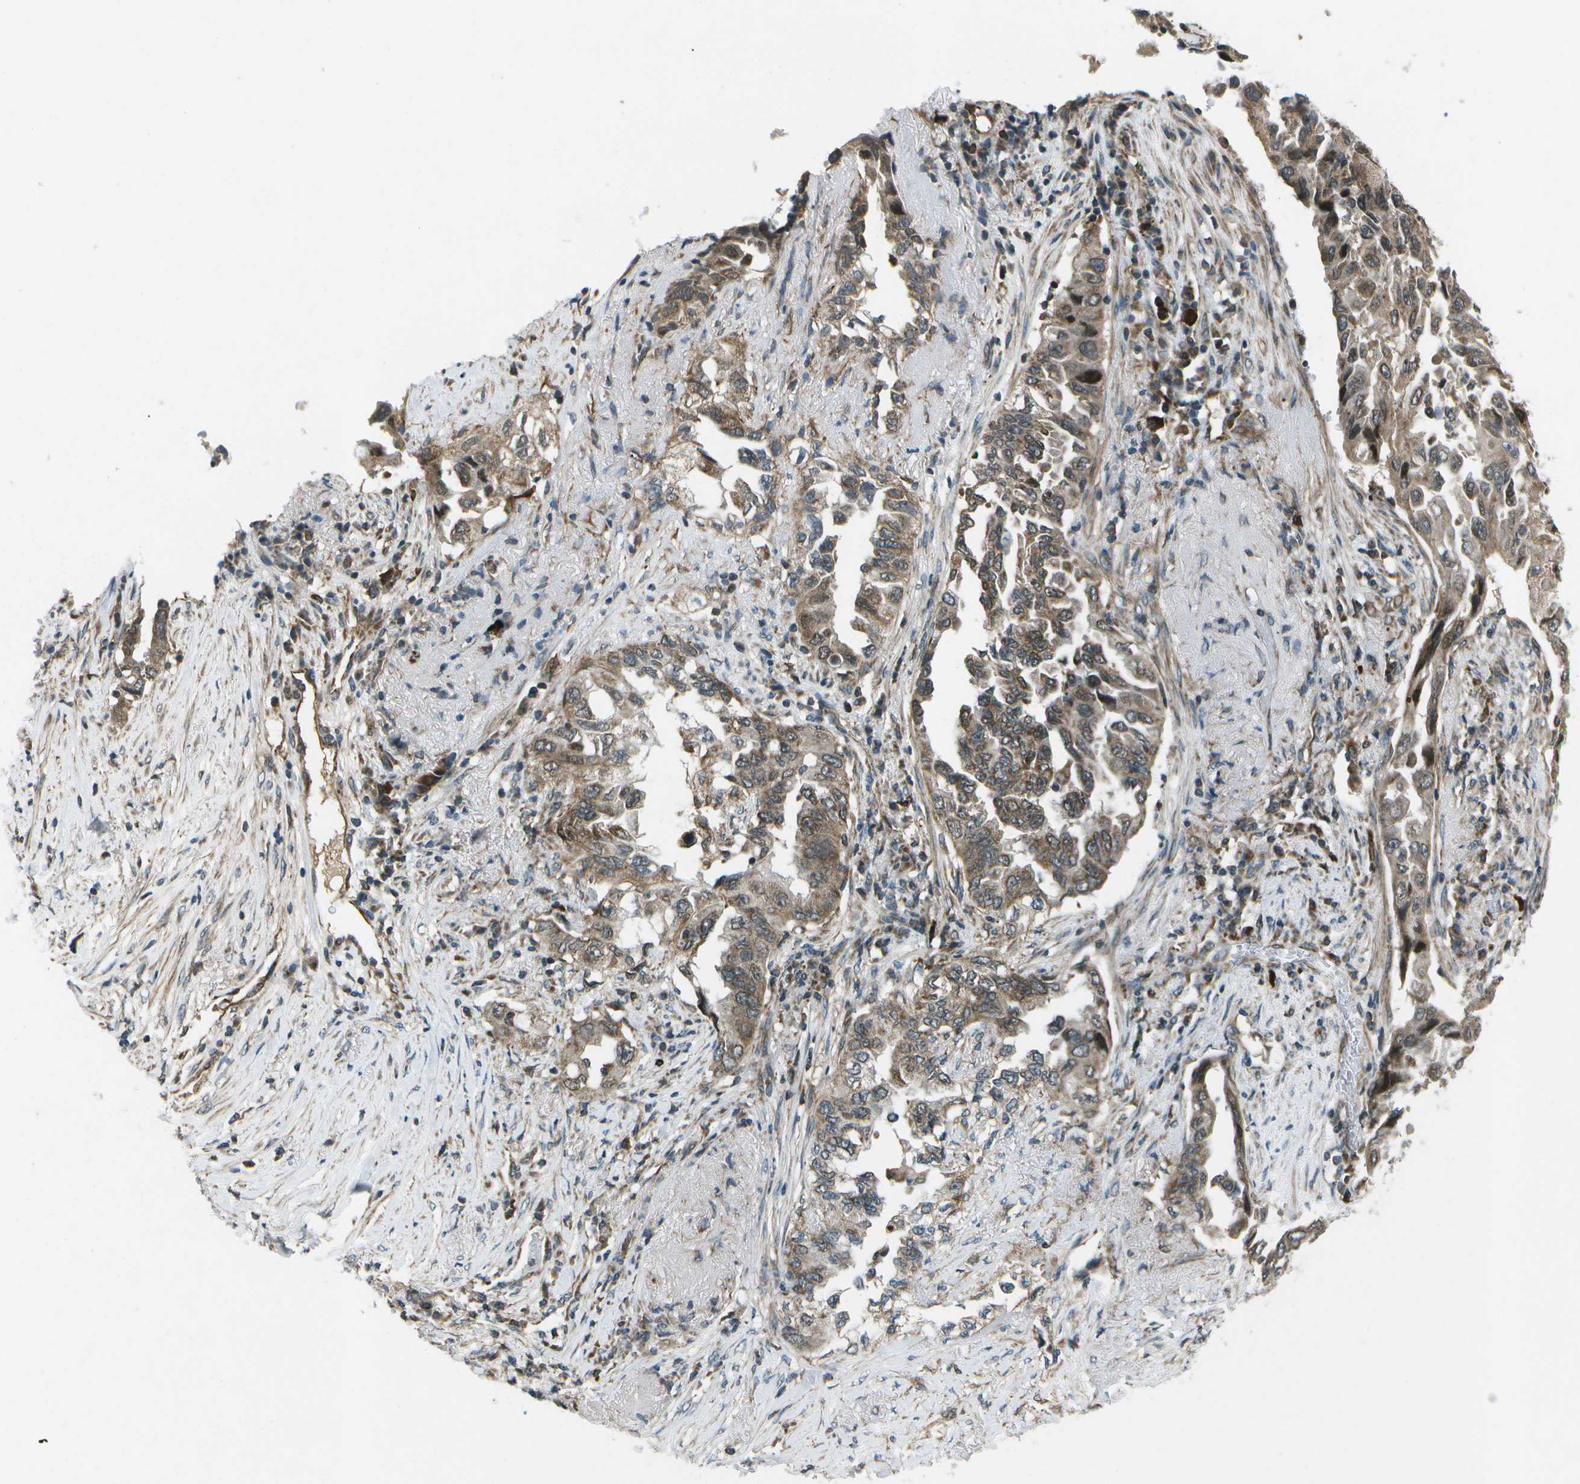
{"staining": {"intensity": "moderate", "quantity": ">75%", "location": "cytoplasmic/membranous"}, "tissue": "lung cancer", "cell_type": "Tumor cells", "image_type": "cancer", "snomed": [{"axis": "morphology", "description": "Adenocarcinoma, NOS"}, {"axis": "topography", "description": "Lung"}], "caption": "Protein expression analysis of human lung adenocarcinoma reveals moderate cytoplasmic/membranous staining in approximately >75% of tumor cells.", "gene": "EIF2AK1", "patient": {"sex": "female", "age": 51}}